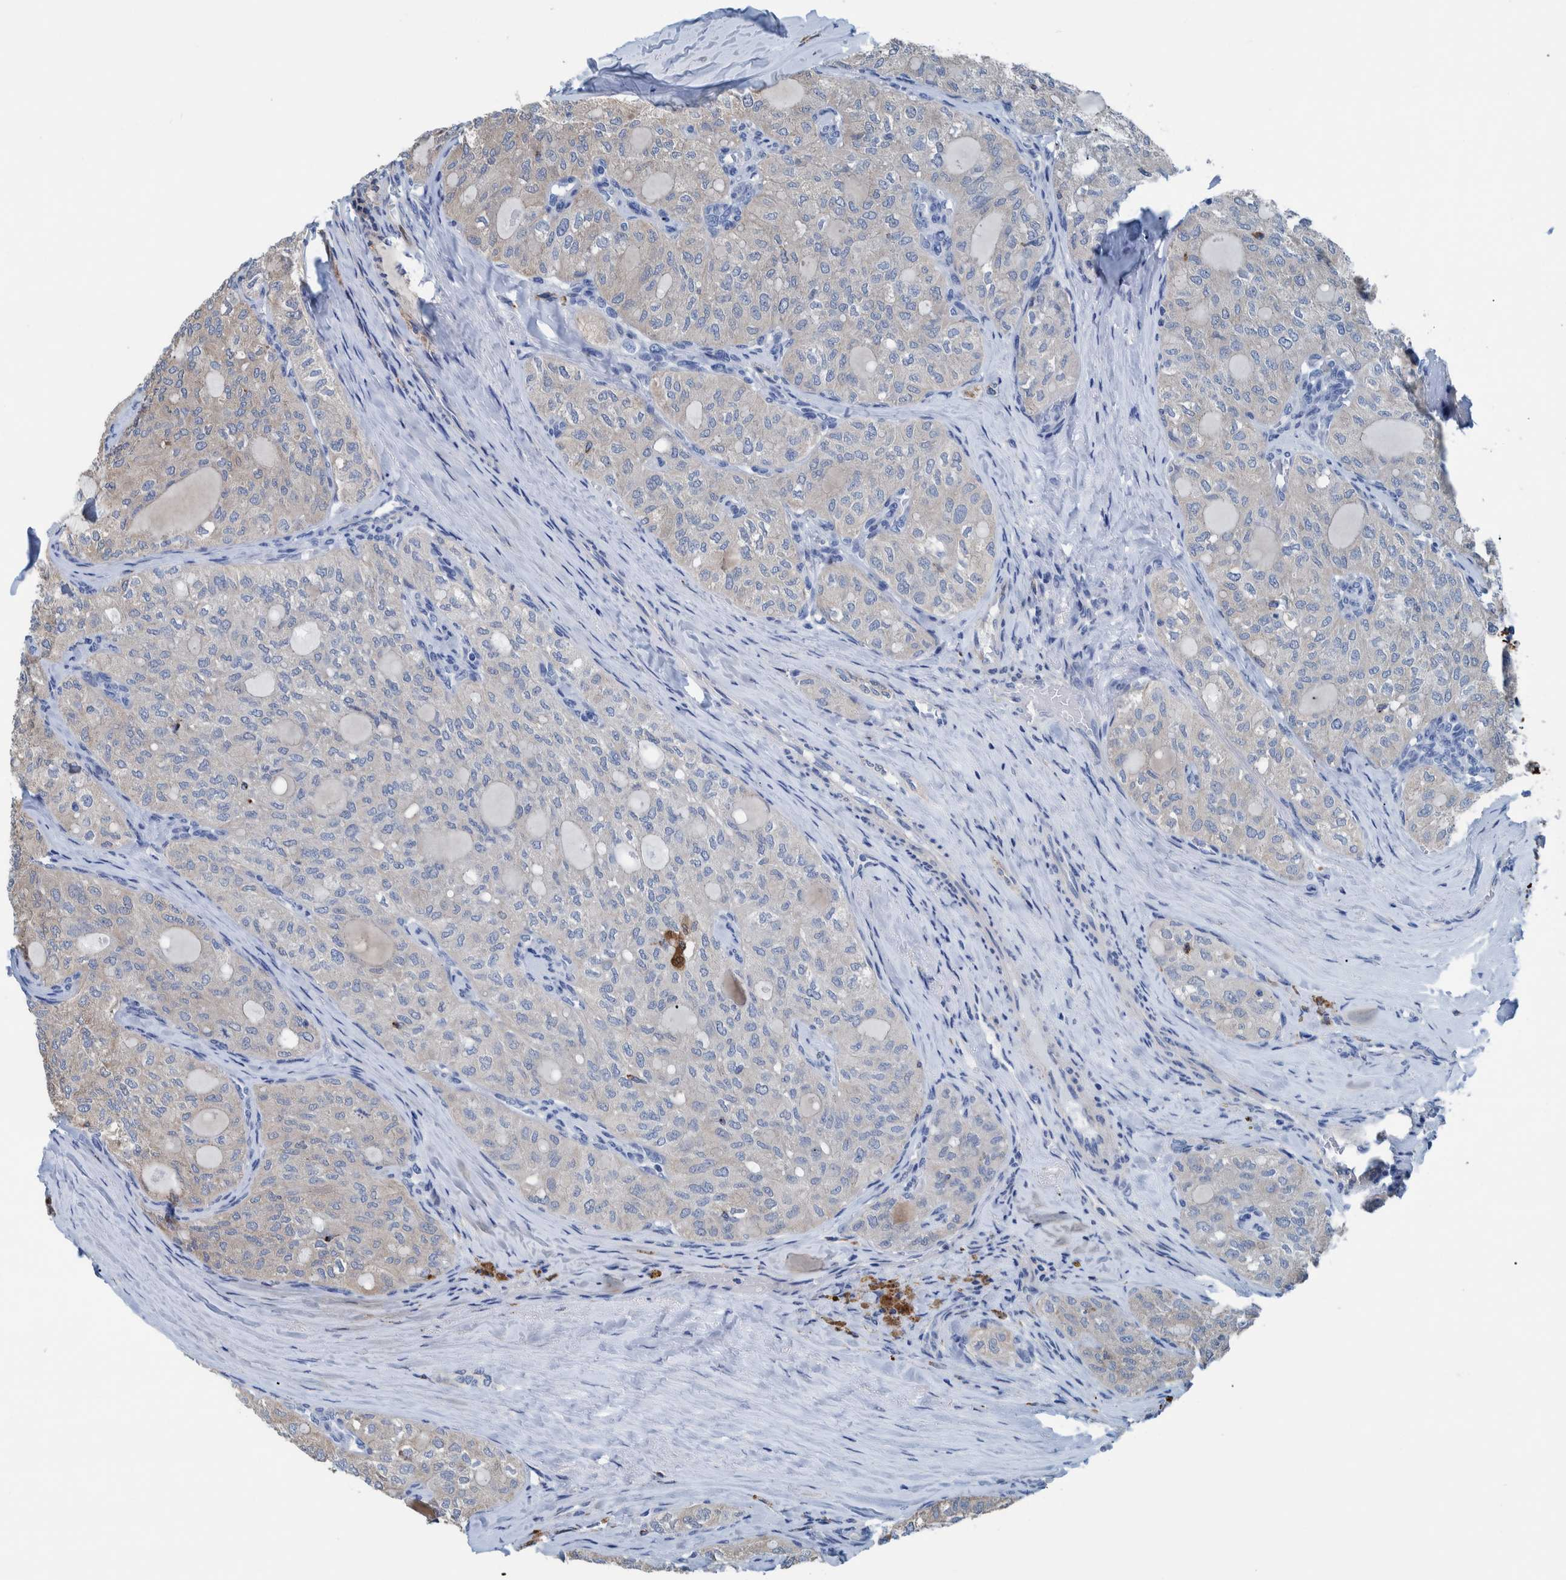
{"staining": {"intensity": "negative", "quantity": "none", "location": "none"}, "tissue": "thyroid cancer", "cell_type": "Tumor cells", "image_type": "cancer", "snomed": [{"axis": "morphology", "description": "Follicular adenoma carcinoma, NOS"}, {"axis": "topography", "description": "Thyroid gland"}], "caption": "This is an immunohistochemistry (IHC) histopathology image of thyroid follicular adenoma carcinoma. There is no expression in tumor cells.", "gene": "IDO1", "patient": {"sex": "male", "age": 75}}